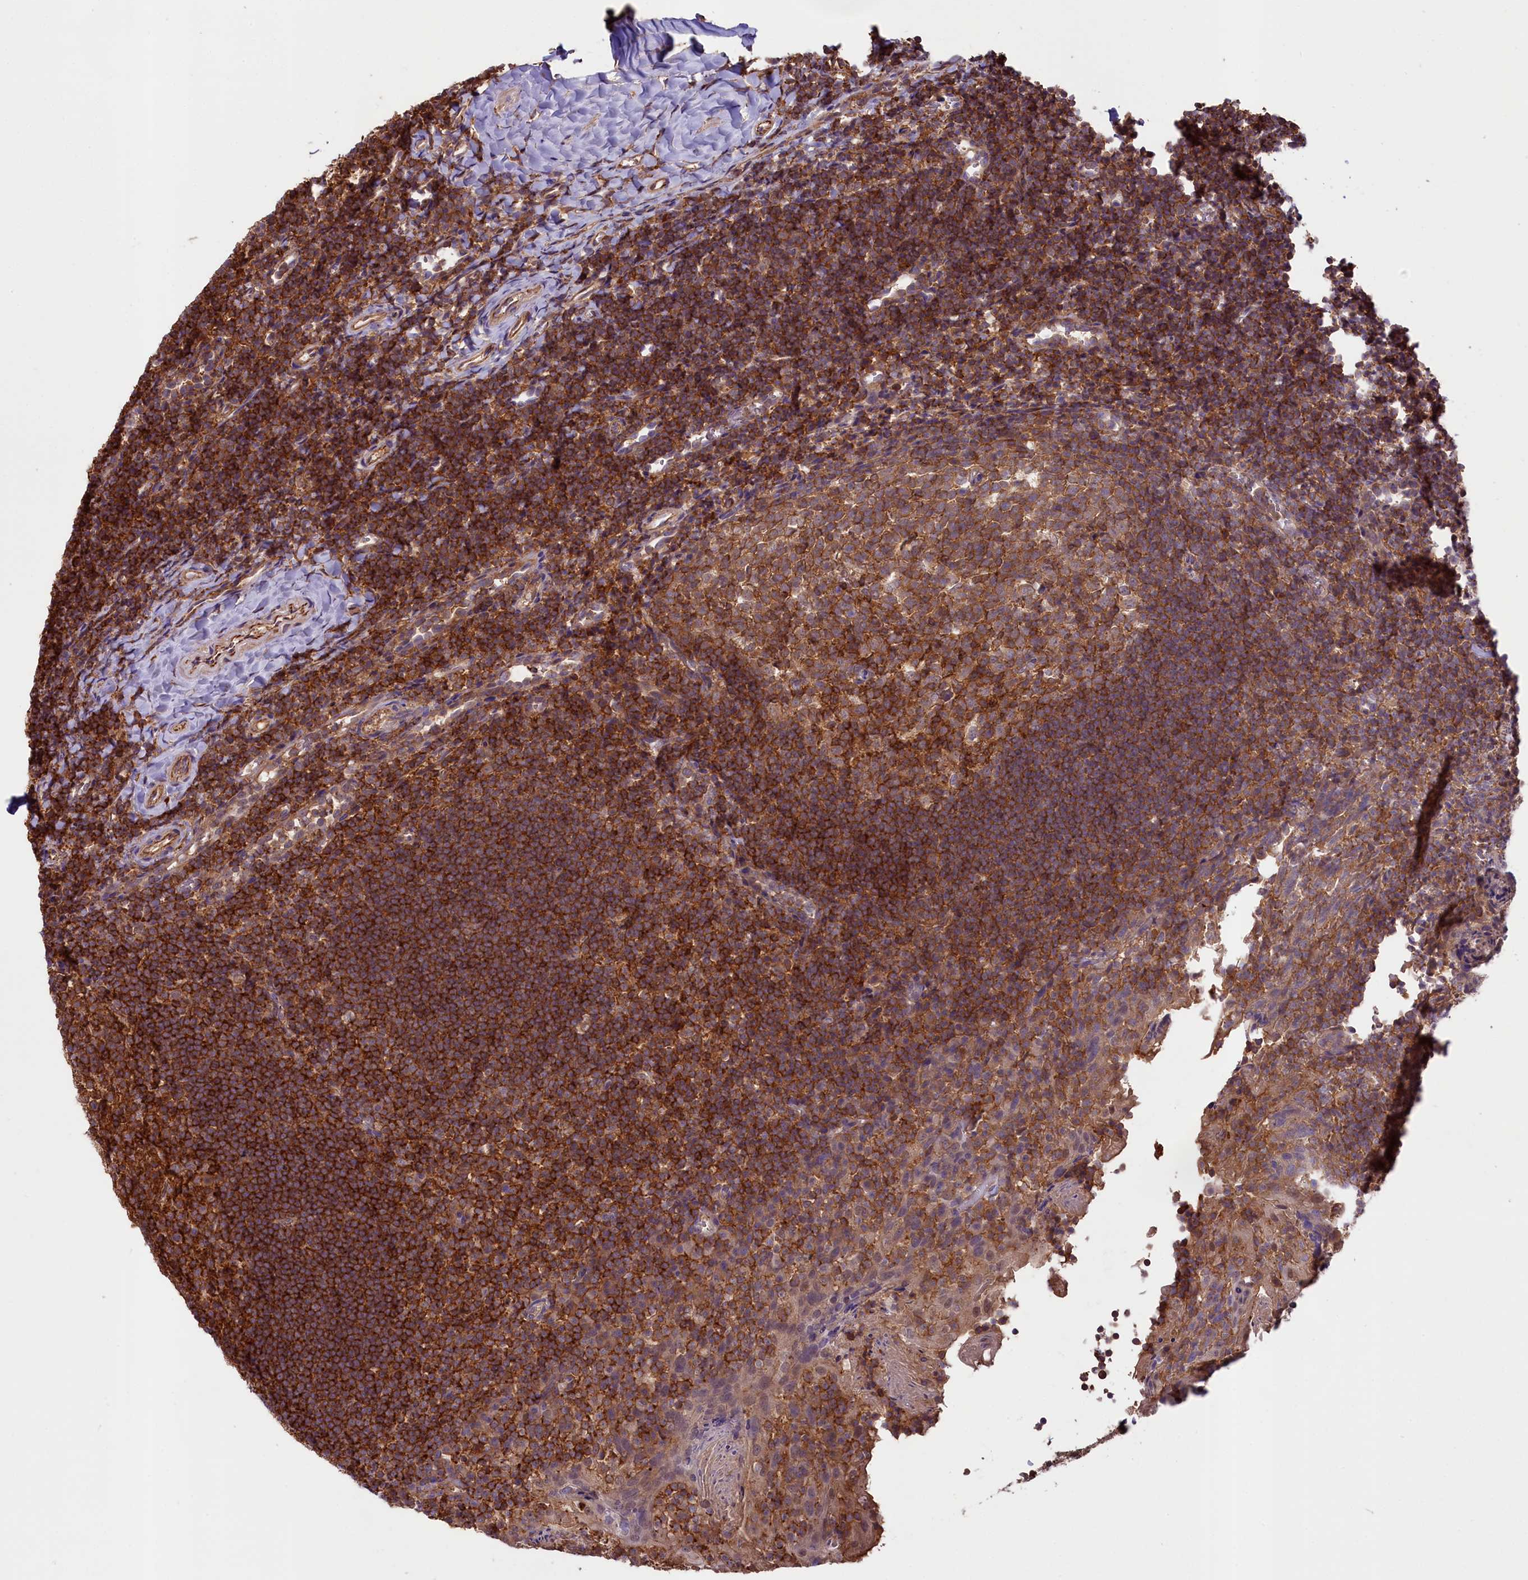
{"staining": {"intensity": "moderate", "quantity": ">75%", "location": "cytoplasmic/membranous"}, "tissue": "tonsil", "cell_type": "Germinal center cells", "image_type": "normal", "snomed": [{"axis": "morphology", "description": "Normal tissue, NOS"}, {"axis": "topography", "description": "Tonsil"}], "caption": "IHC photomicrograph of normal tonsil: tonsil stained using immunohistochemistry displays medium levels of moderate protein expression localized specifically in the cytoplasmic/membranous of germinal center cells, appearing as a cytoplasmic/membranous brown color.", "gene": "SKIDA1", "patient": {"sex": "female", "age": 10}}